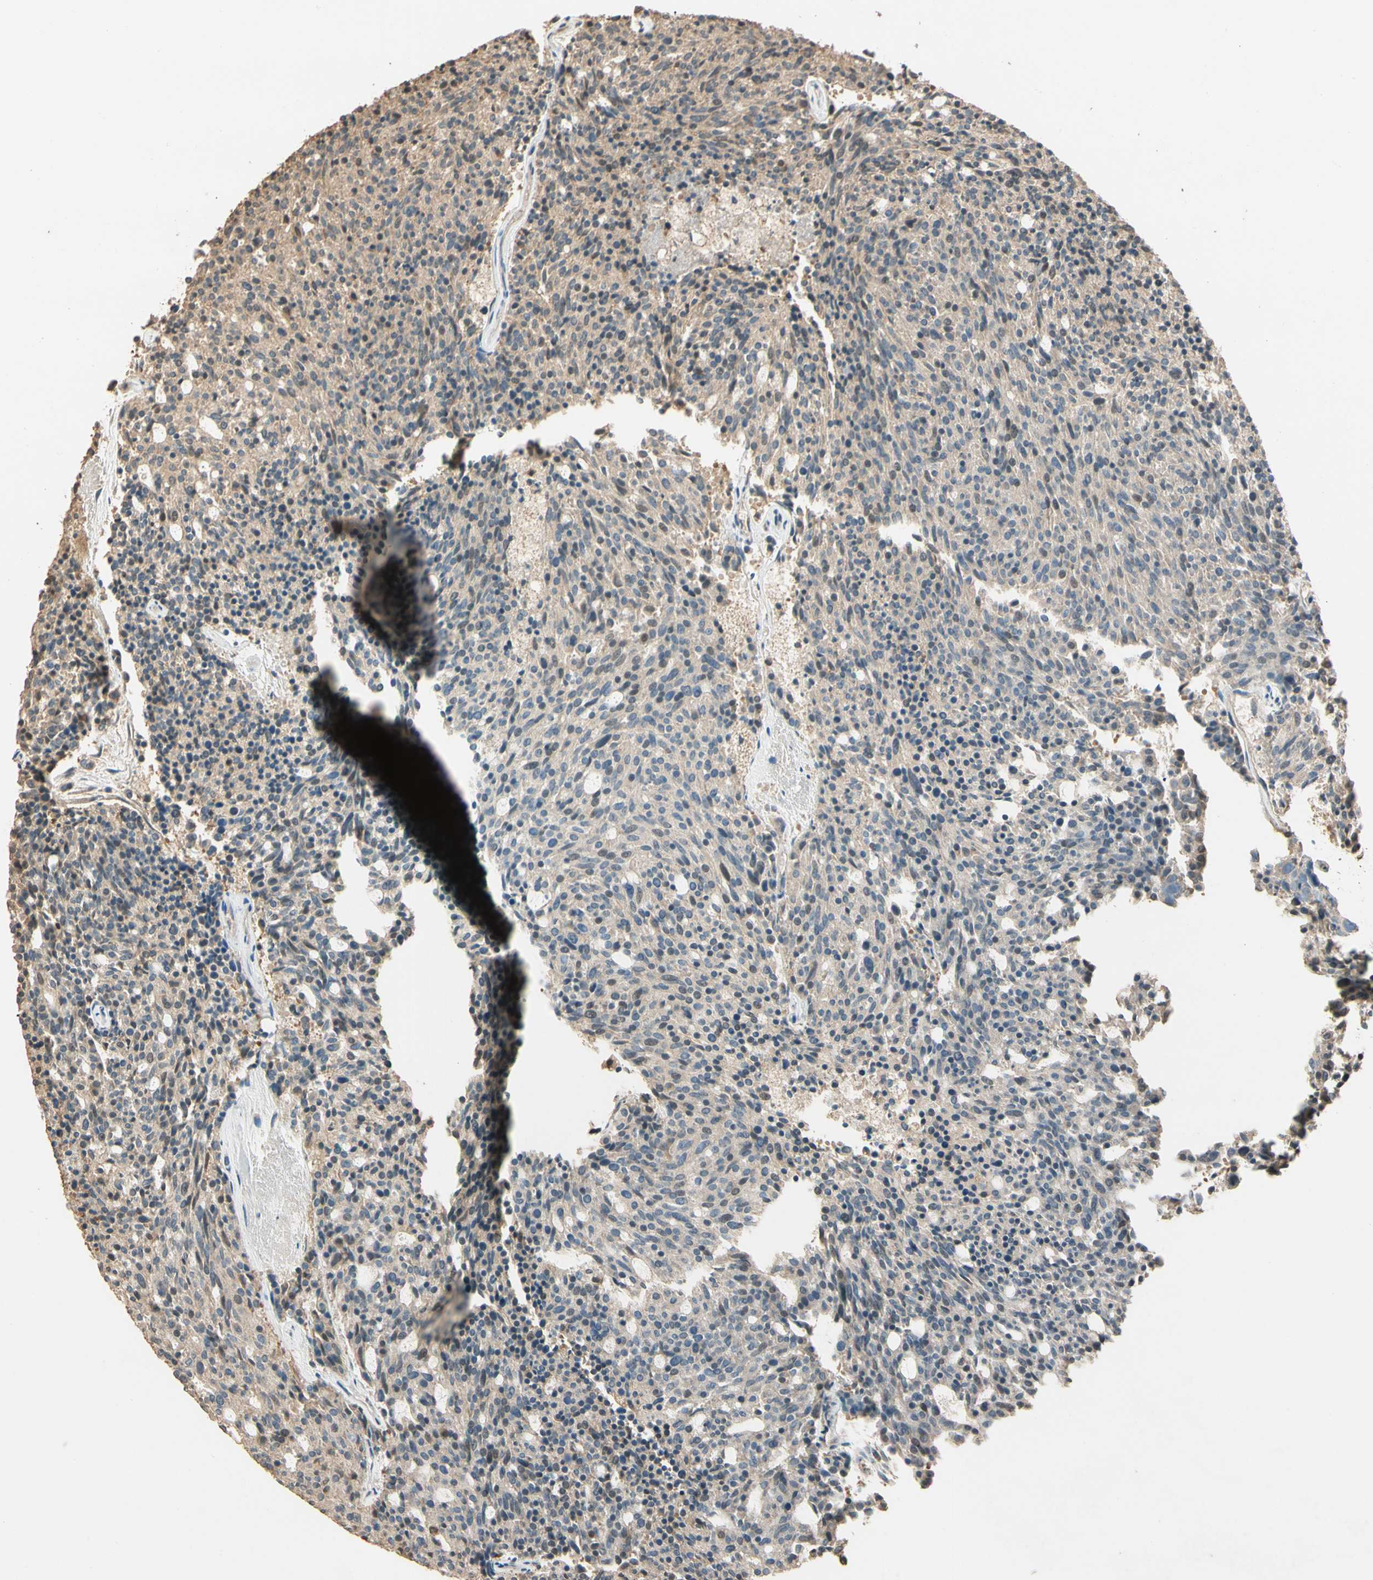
{"staining": {"intensity": "weak", "quantity": "25%-75%", "location": "cytoplasmic/membranous"}, "tissue": "carcinoid", "cell_type": "Tumor cells", "image_type": "cancer", "snomed": [{"axis": "morphology", "description": "Carcinoid, malignant, NOS"}, {"axis": "topography", "description": "Pancreas"}], "caption": "Weak cytoplasmic/membranous protein positivity is appreciated in about 25%-75% of tumor cells in malignant carcinoid. (DAB IHC, brown staining for protein, blue staining for nuclei).", "gene": "CDH6", "patient": {"sex": "female", "age": 54}}